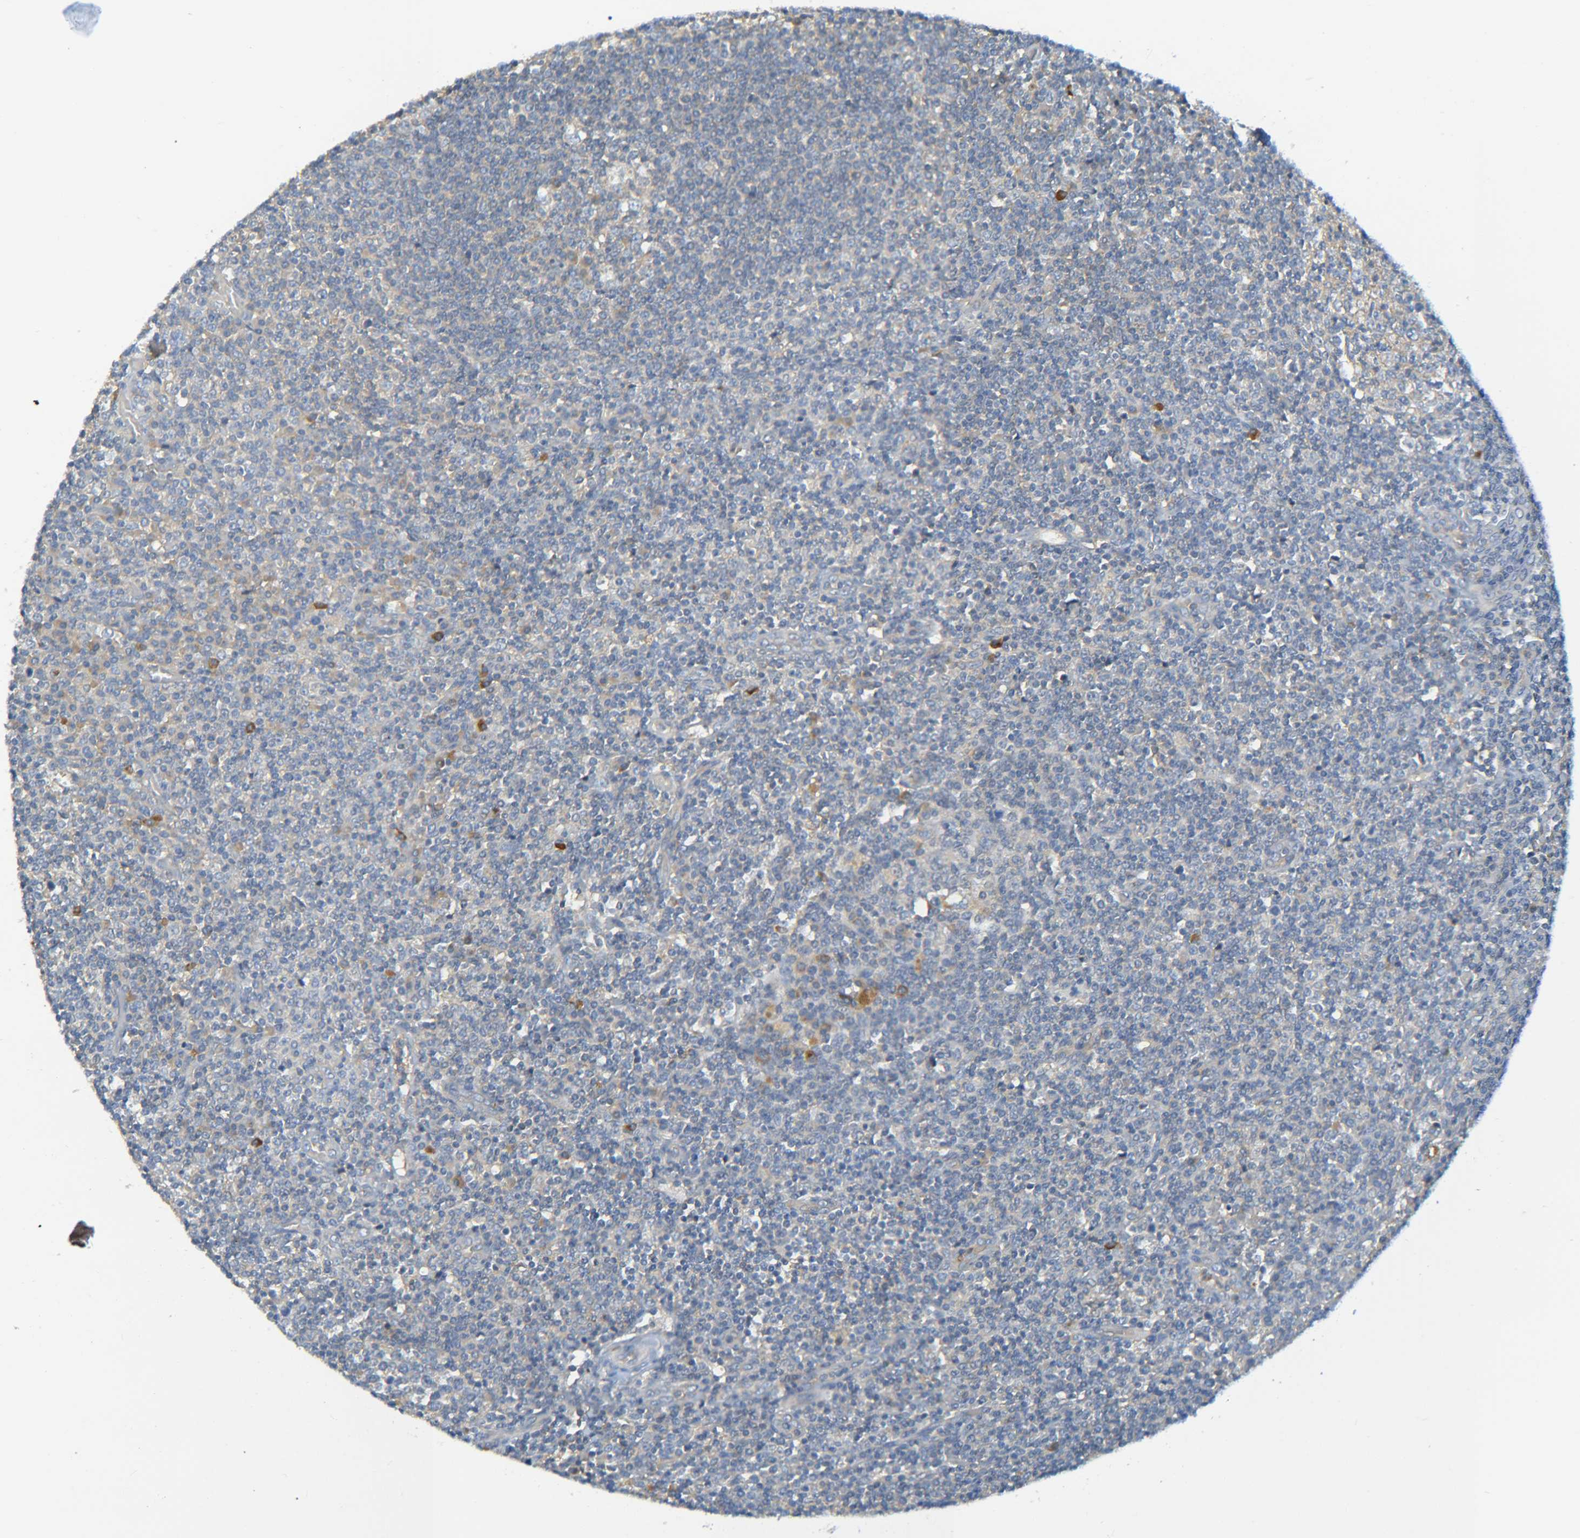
{"staining": {"intensity": "weak", "quantity": "<25%", "location": "cytoplasmic/membranous"}, "tissue": "tonsil", "cell_type": "Germinal center cells", "image_type": "normal", "snomed": [{"axis": "morphology", "description": "Normal tissue, NOS"}, {"axis": "topography", "description": "Tonsil"}], "caption": "A photomicrograph of tonsil stained for a protein displays no brown staining in germinal center cells. (DAB immunohistochemistry (IHC) visualized using brightfield microscopy, high magnification).", "gene": "C1QA", "patient": {"sex": "female", "age": 19}}